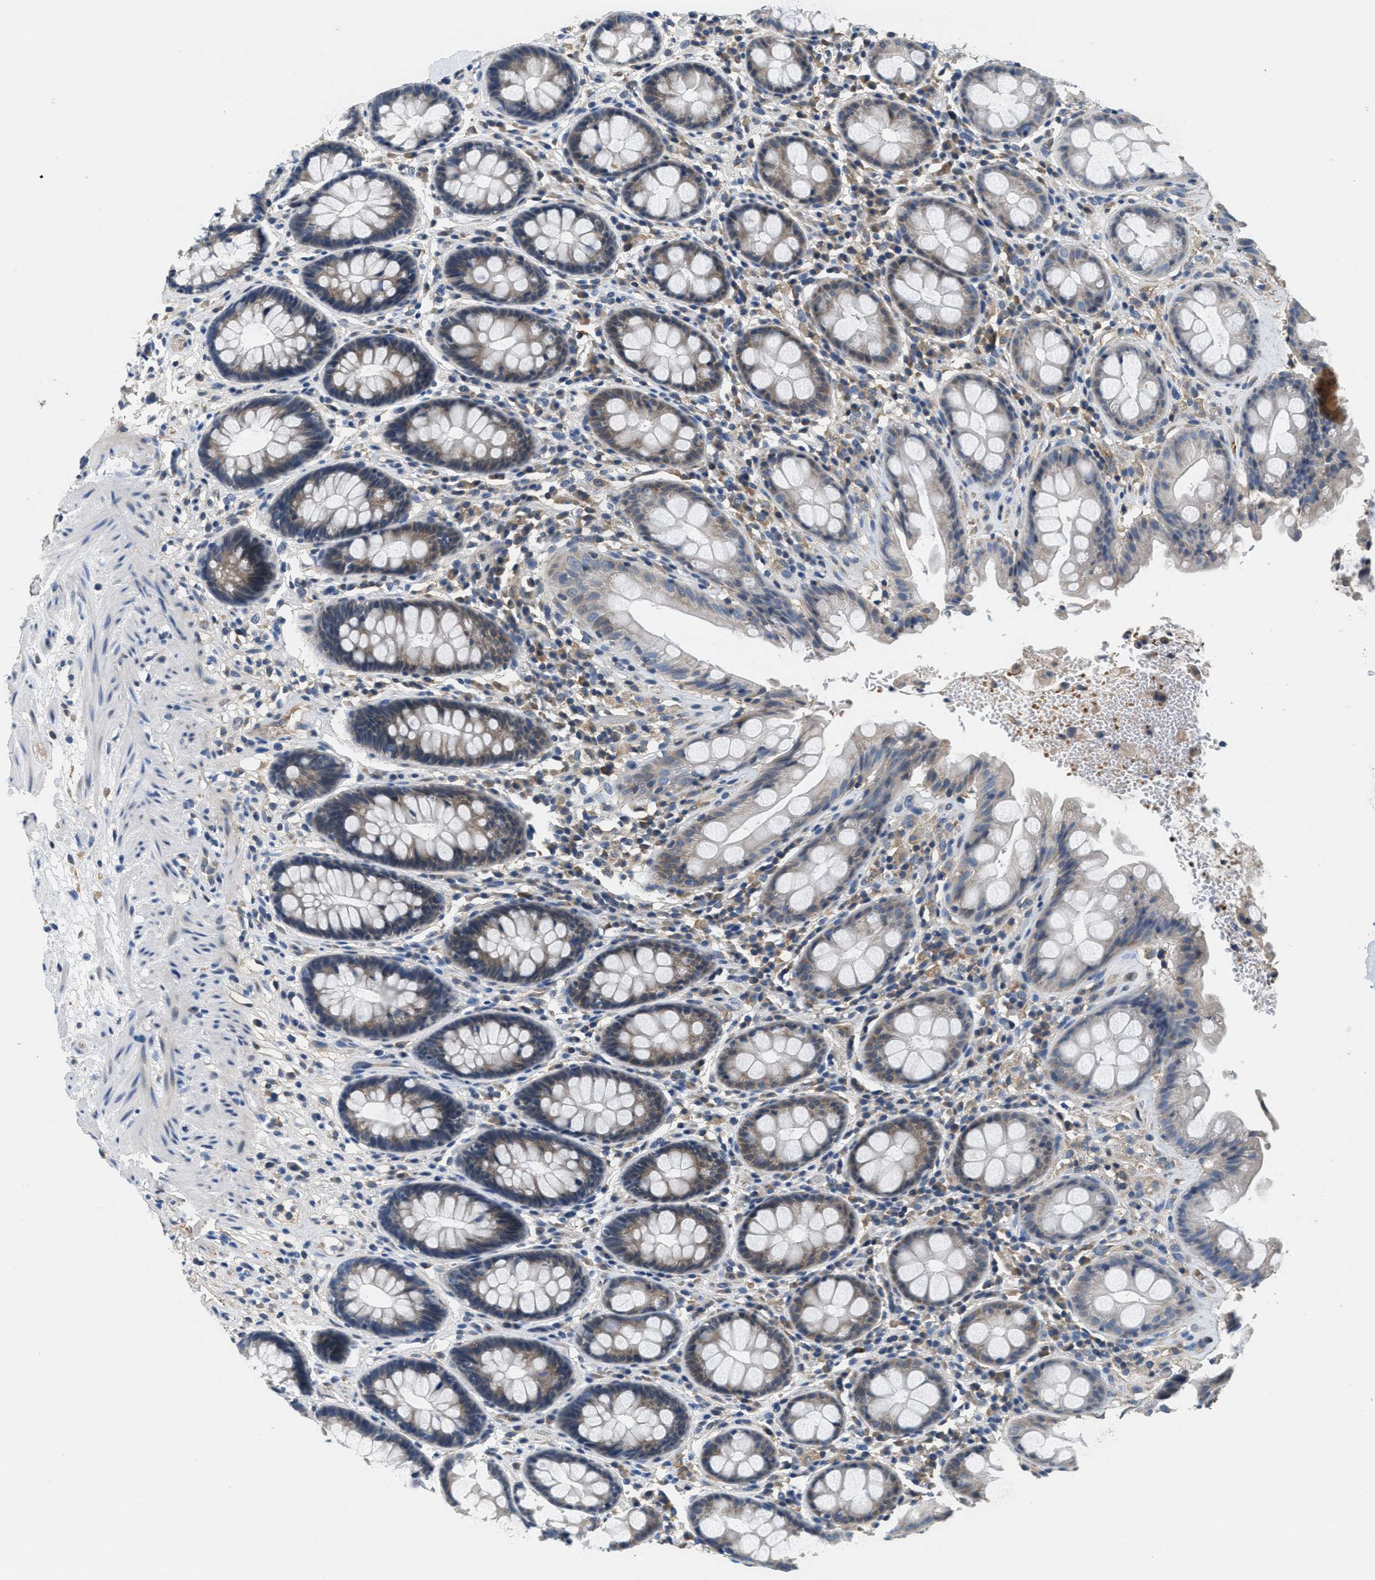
{"staining": {"intensity": "moderate", "quantity": ">75%", "location": "cytoplasmic/membranous"}, "tissue": "rectum", "cell_type": "Glandular cells", "image_type": "normal", "snomed": [{"axis": "morphology", "description": "Normal tissue, NOS"}, {"axis": "topography", "description": "Rectum"}], "caption": "This is a photomicrograph of IHC staining of normal rectum, which shows moderate expression in the cytoplasmic/membranous of glandular cells.", "gene": "DGKE", "patient": {"sex": "male", "age": 64}}